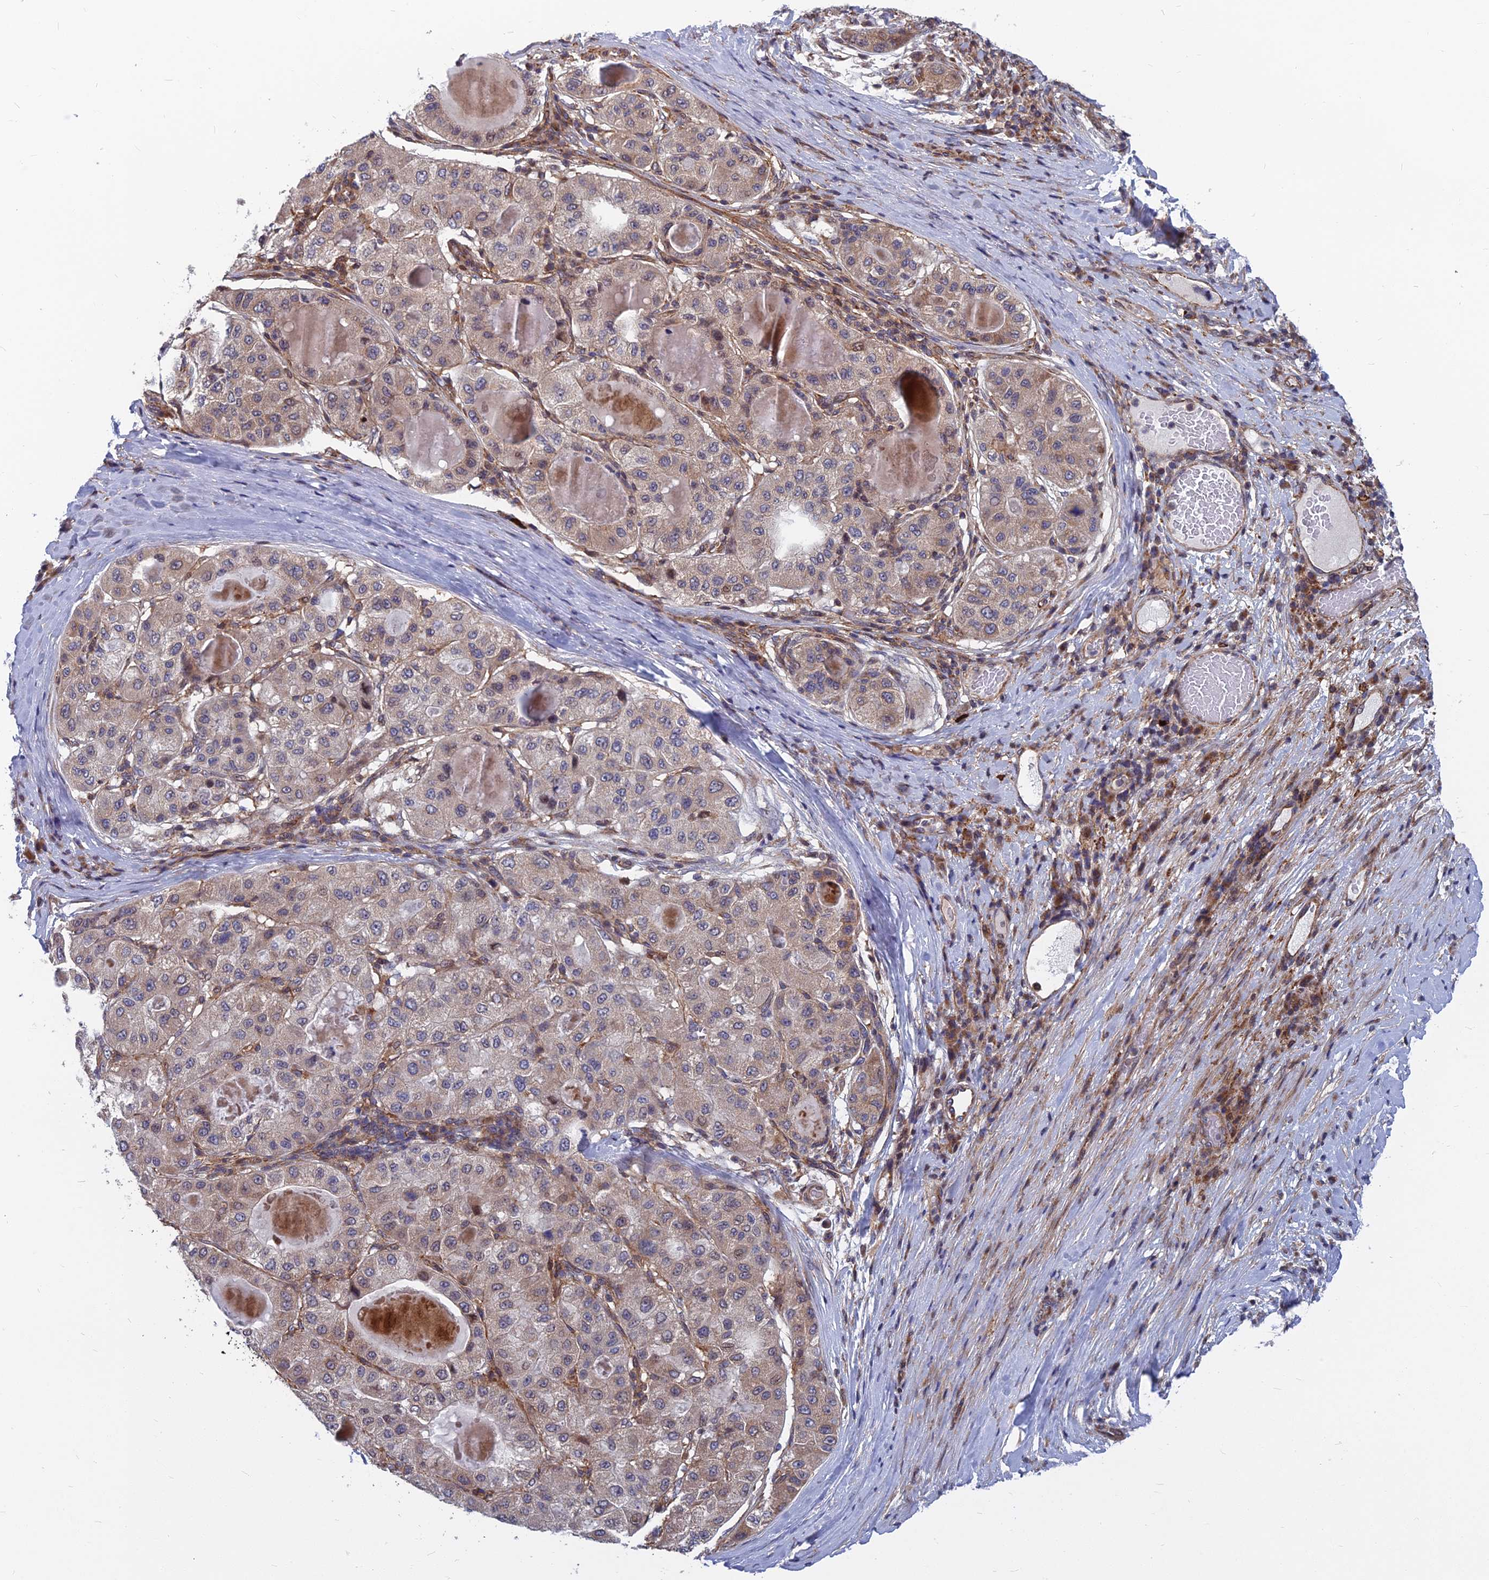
{"staining": {"intensity": "moderate", "quantity": "25%-75%", "location": "cytoplasmic/membranous"}, "tissue": "liver cancer", "cell_type": "Tumor cells", "image_type": "cancer", "snomed": [{"axis": "morphology", "description": "Carcinoma, Hepatocellular, NOS"}, {"axis": "topography", "description": "Liver"}], "caption": "A brown stain highlights moderate cytoplasmic/membranous expression of a protein in human liver cancer tumor cells. The staining is performed using DAB brown chromogen to label protein expression. The nuclei are counter-stained blue using hematoxylin.", "gene": "COMMD2", "patient": {"sex": "male", "age": 80}}